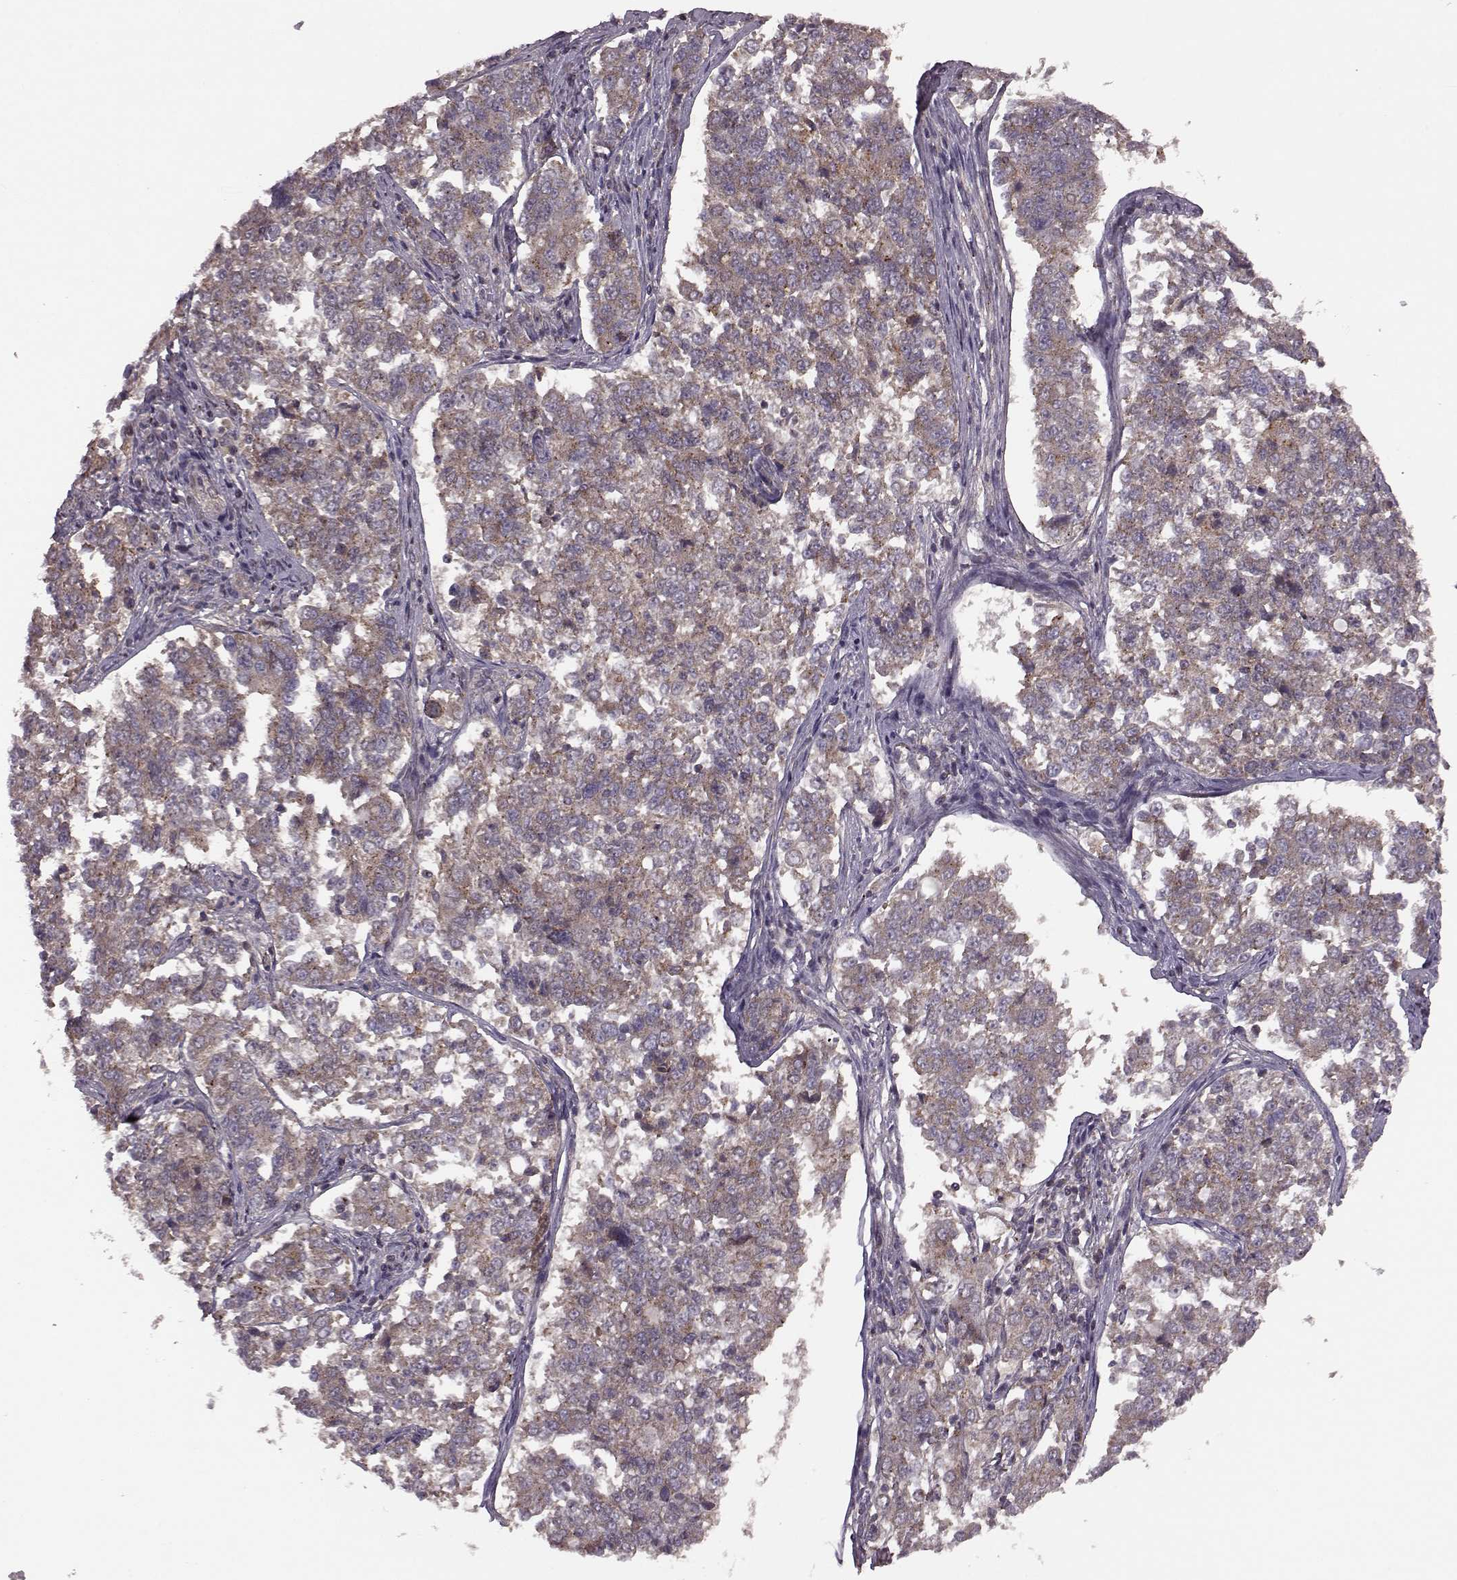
{"staining": {"intensity": "moderate", "quantity": ">75%", "location": "cytoplasmic/membranous"}, "tissue": "endometrial cancer", "cell_type": "Tumor cells", "image_type": "cancer", "snomed": [{"axis": "morphology", "description": "Adenocarcinoma, NOS"}, {"axis": "topography", "description": "Endometrium"}], "caption": "This photomicrograph exhibits endometrial adenocarcinoma stained with IHC to label a protein in brown. The cytoplasmic/membranous of tumor cells show moderate positivity for the protein. Nuclei are counter-stained blue.", "gene": "FNIP2", "patient": {"sex": "female", "age": 43}}